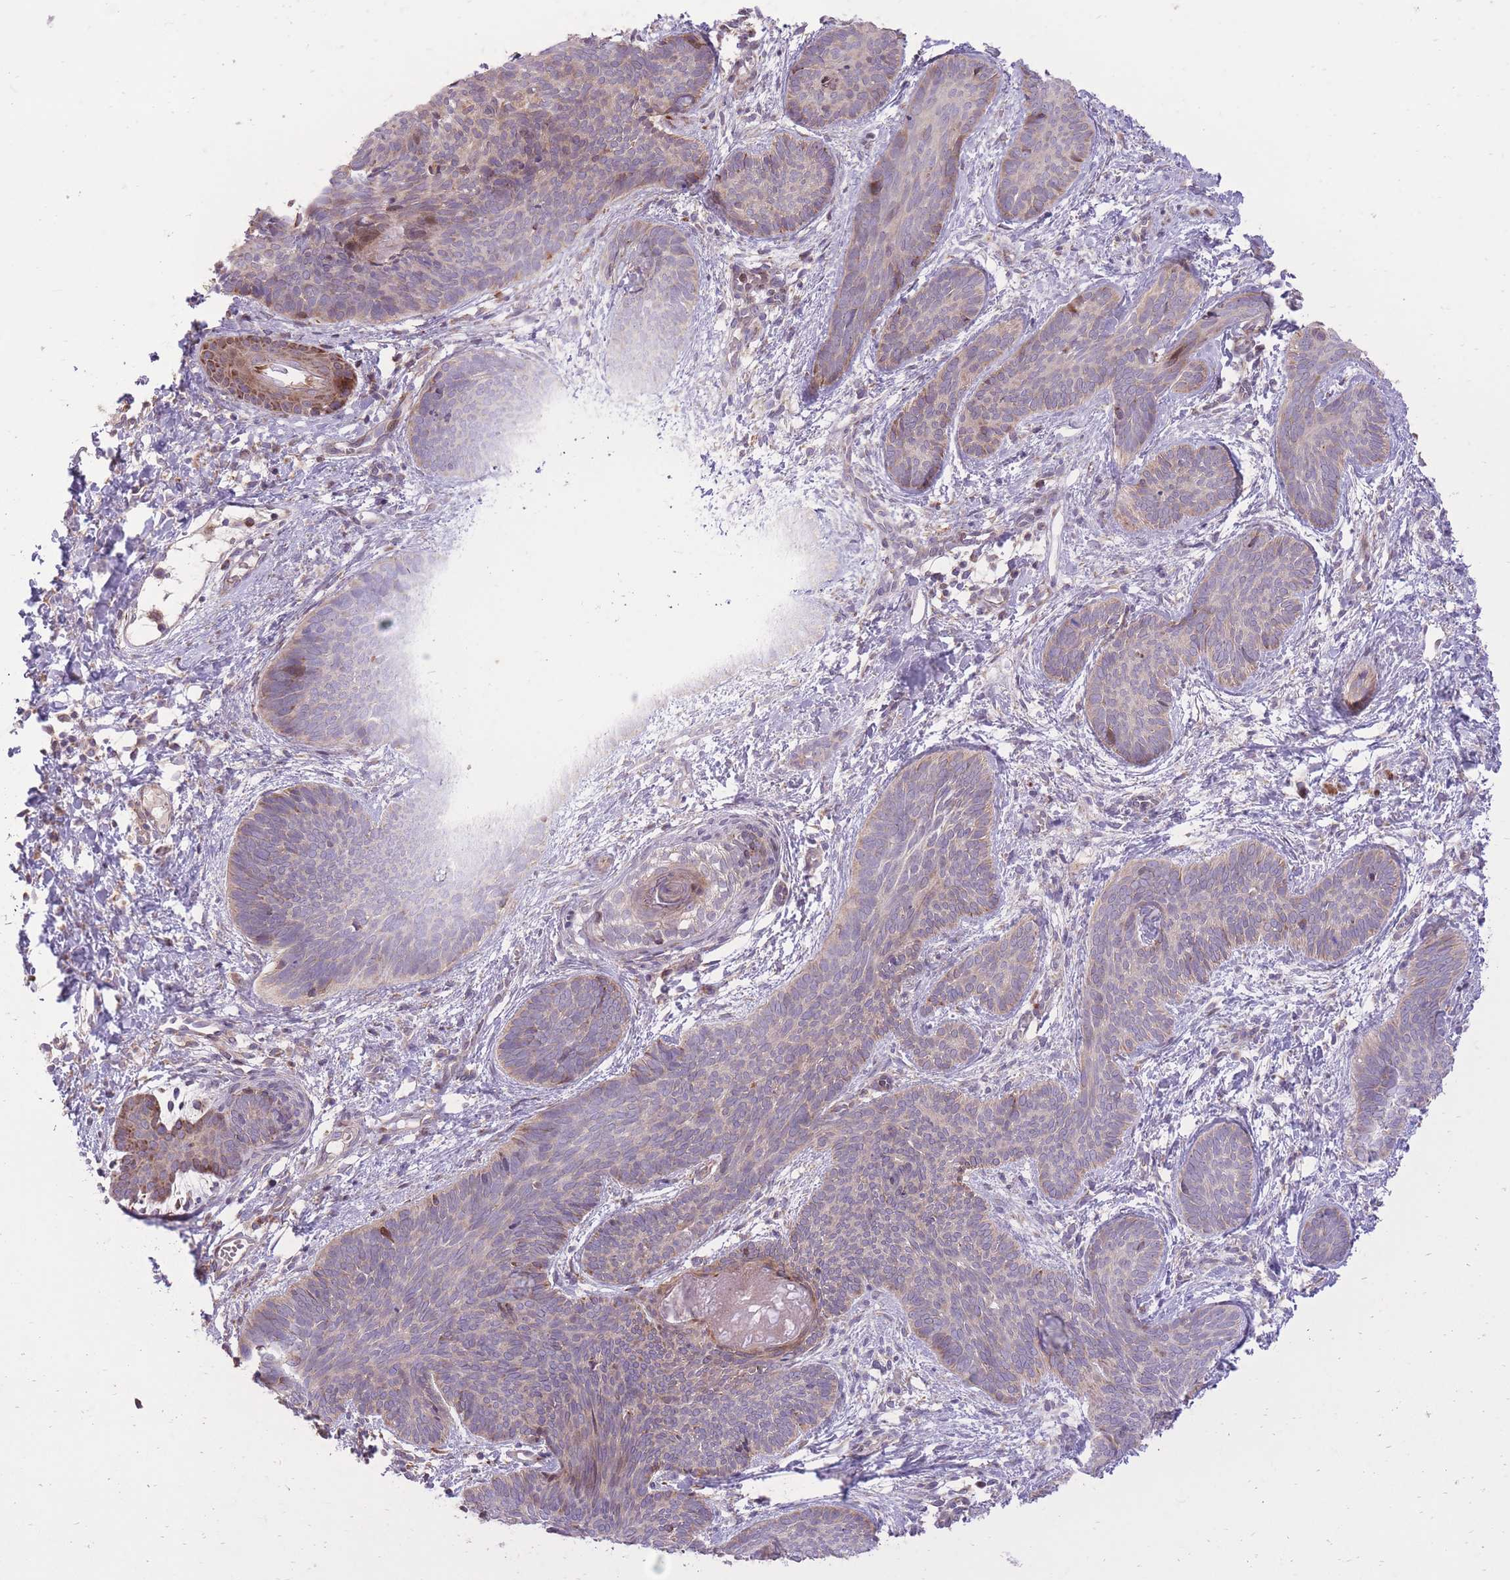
{"staining": {"intensity": "negative", "quantity": "none", "location": "none"}, "tissue": "skin cancer", "cell_type": "Tumor cells", "image_type": "cancer", "snomed": [{"axis": "morphology", "description": "Basal cell carcinoma"}, {"axis": "topography", "description": "Skin"}], "caption": "This is an immunohistochemistry (IHC) photomicrograph of human basal cell carcinoma (skin). There is no expression in tumor cells.", "gene": "SLC4A4", "patient": {"sex": "female", "age": 81}}